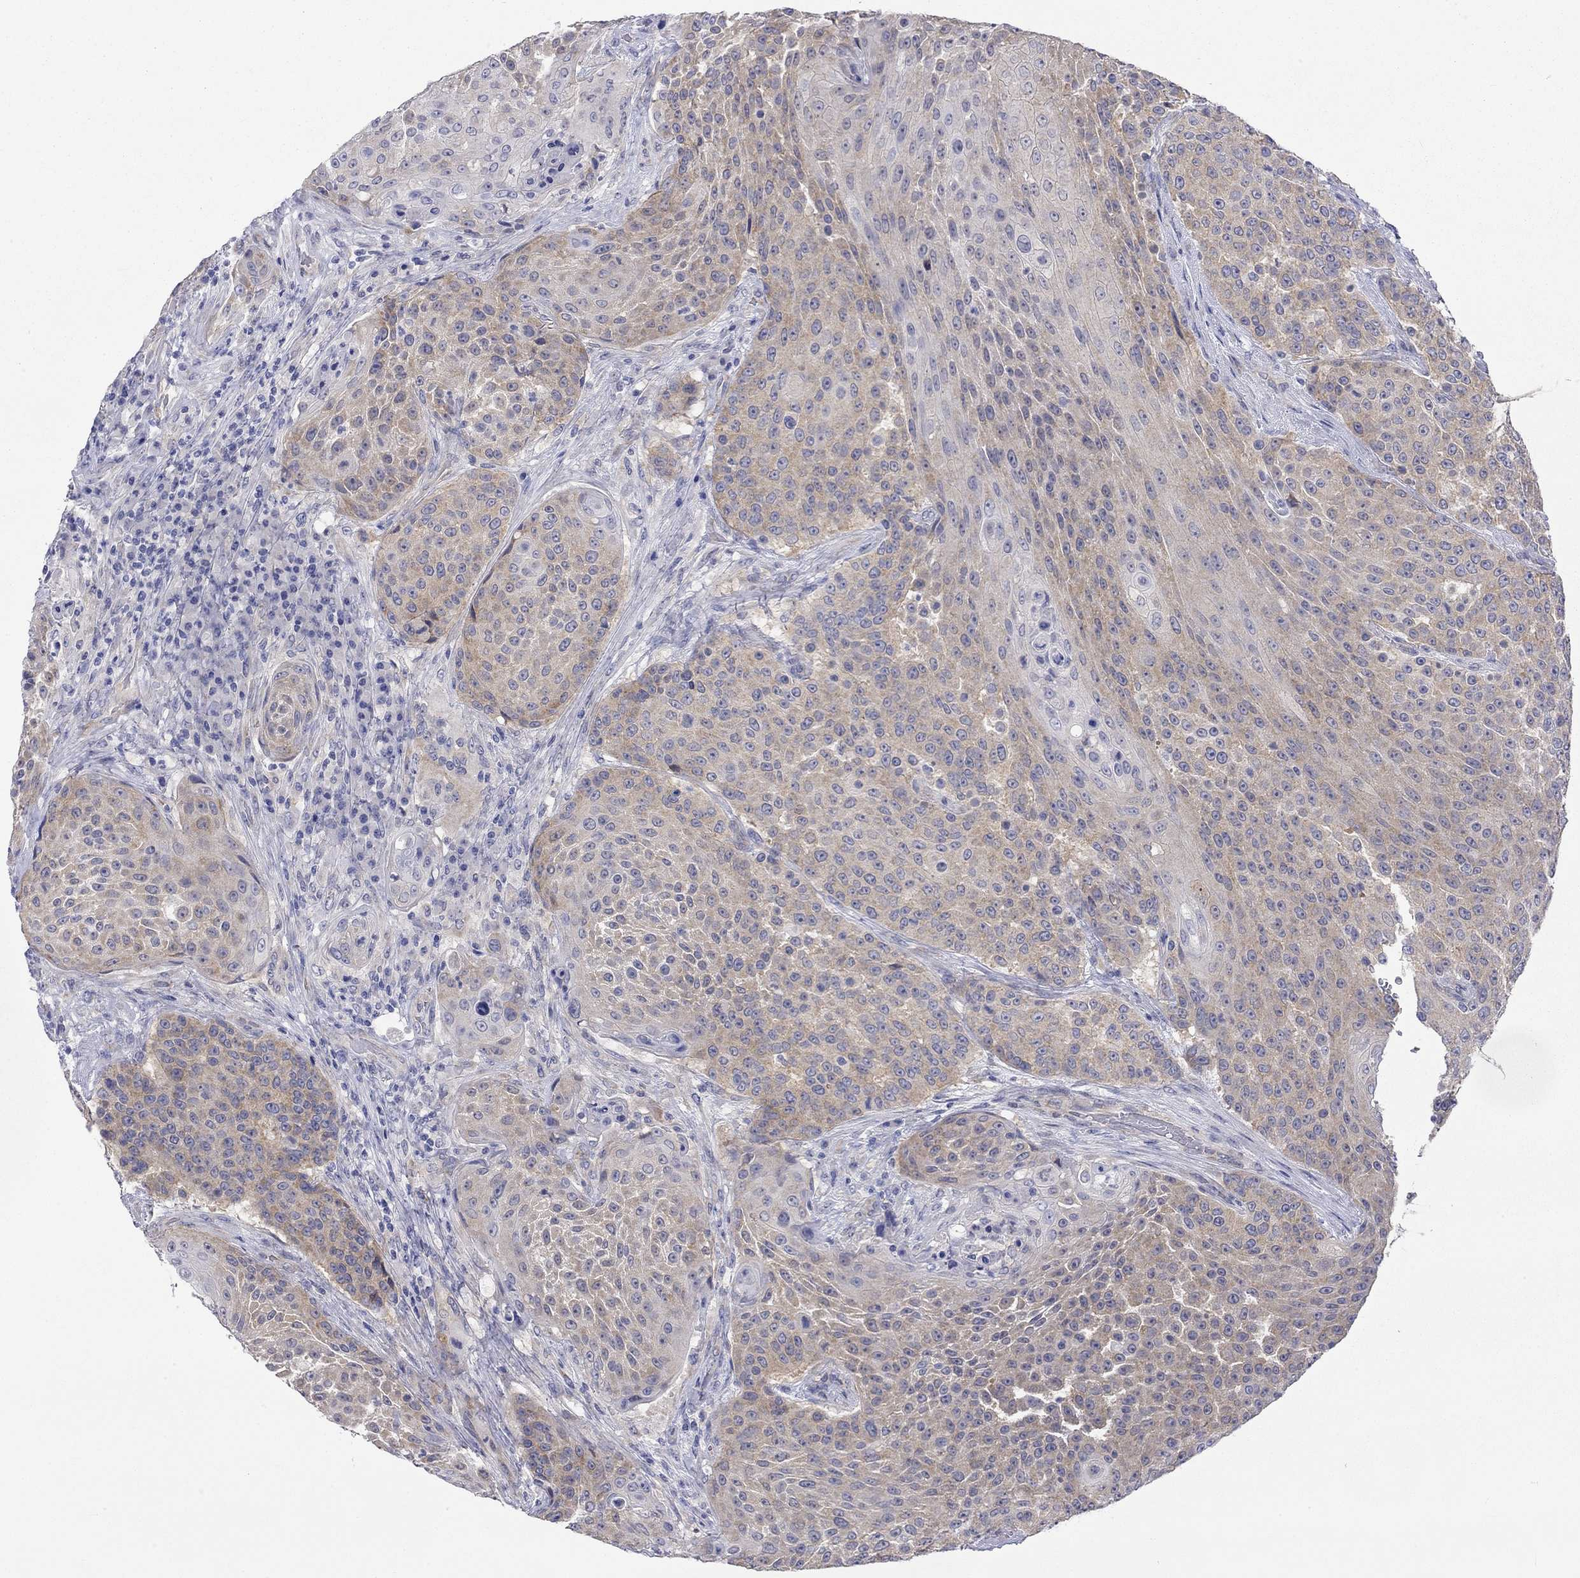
{"staining": {"intensity": "weak", "quantity": ">75%", "location": "cytoplasmic/membranous"}, "tissue": "urothelial cancer", "cell_type": "Tumor cells", "image_type": "cancer", "snomed": [{"axis": "morphology", "description": "Urothelial carcinoma, High grade"}, {"axis": "topography", "description": "Urinary bladder"}], "caption": "Tumor cells show weak cytoplasmic/membranous staining in approximately >75% of cells in urothelial cancer.", "gene": "CERS1", "patient": {"sex": "female", "age": 63}}